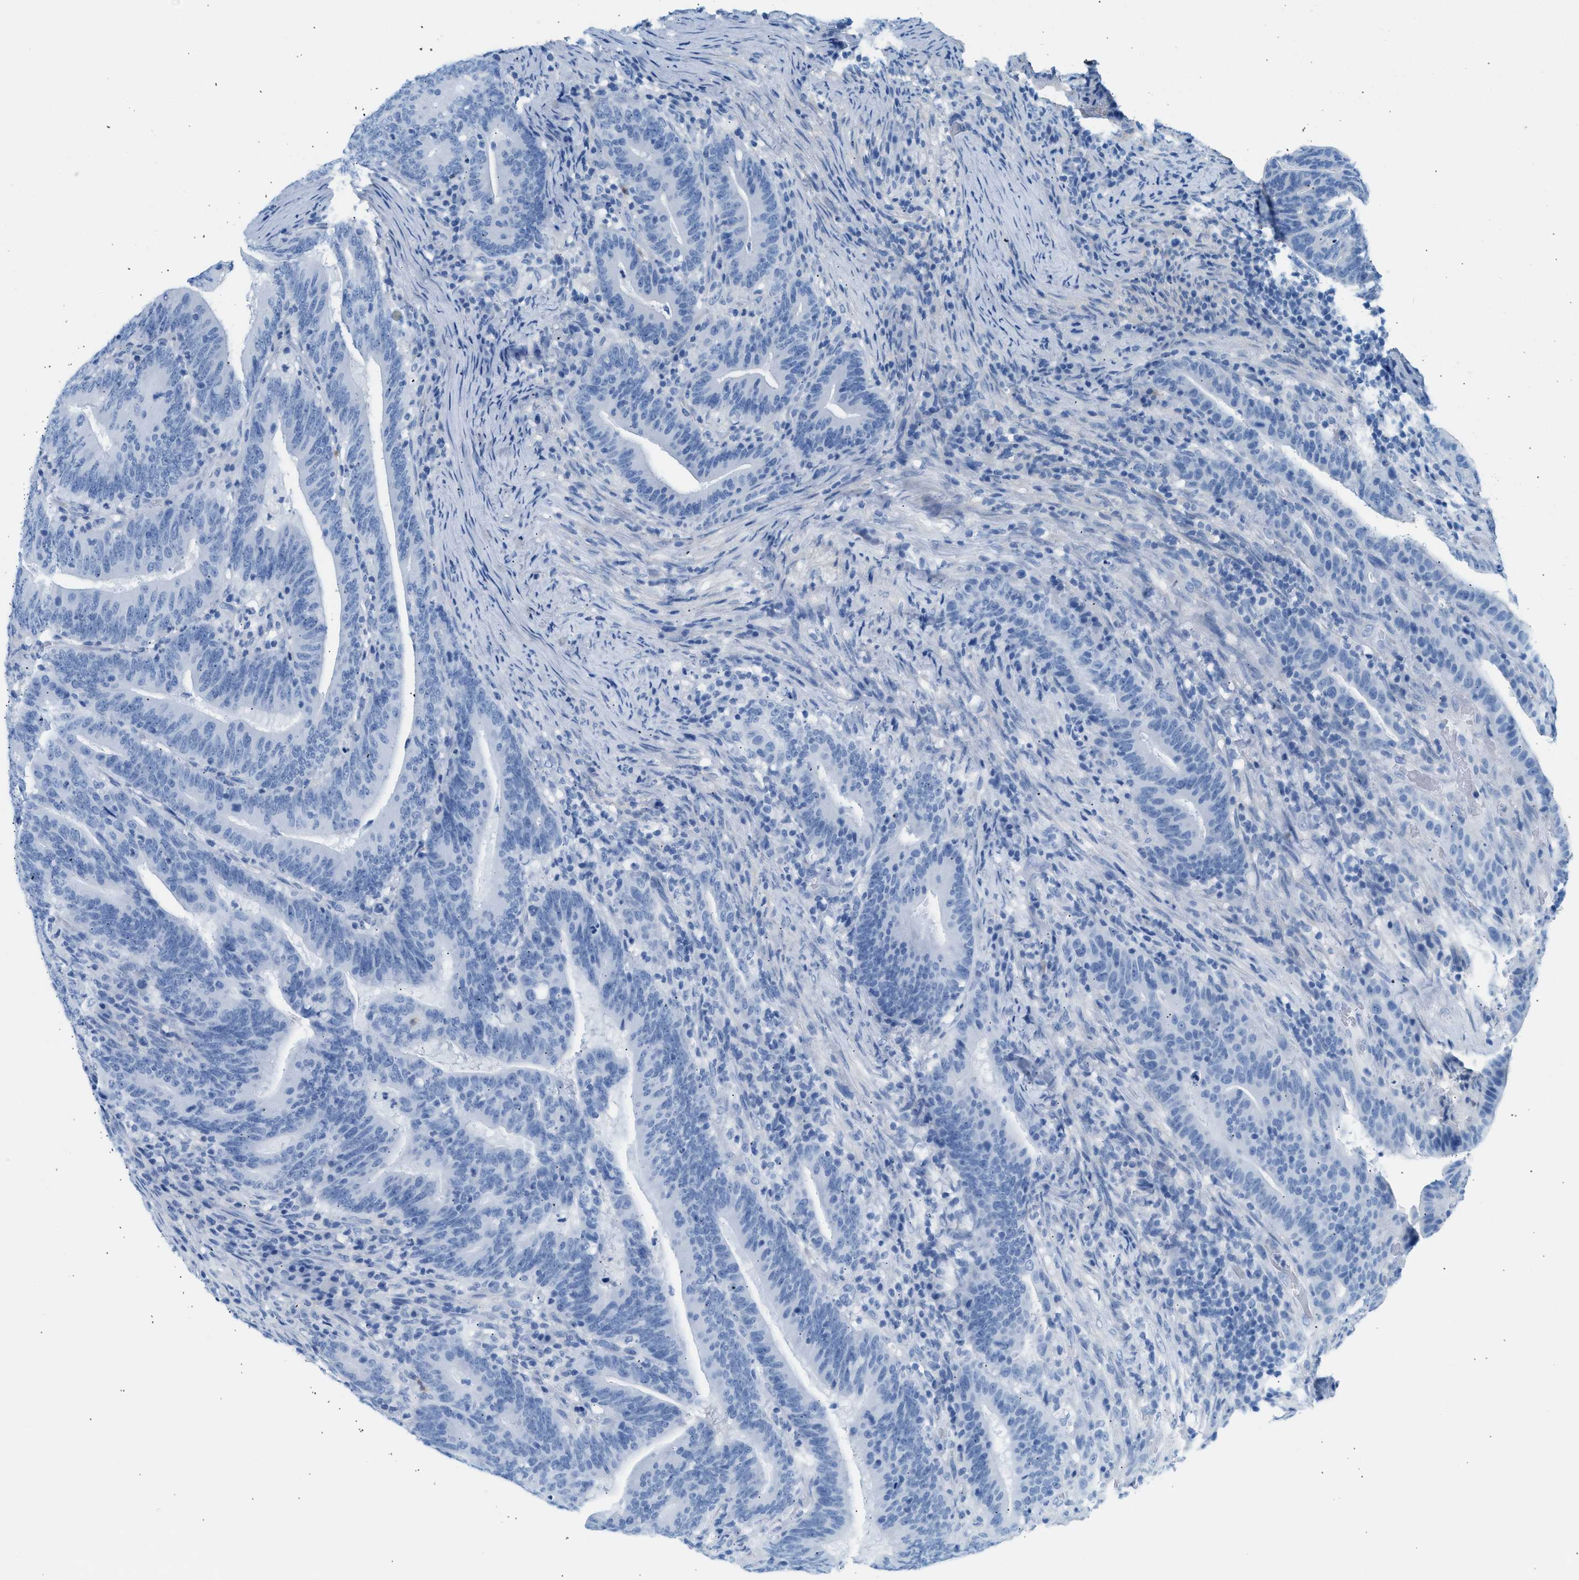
{"staining": {"intensity": "negative", "quantity": "none", "location": "none"}, "tissue": "colorectal cancer", "cell_type": "Tumor cells", "image_type": "cancer", "snomed": [{"axis": "morphology", "description": "Adenocarcinoma, NOS"}, {"axis": "topography", "description": "Colon"}], "caption": "A high-resolution photomicrograph shows immunohistochemistry (IHC) staining of colorectal cancer (adenocarcinoma), which exhibits no significant expression in tumor cells.", "gene": "SPAM1", "patient": {"sex": "female", "age": 66}}